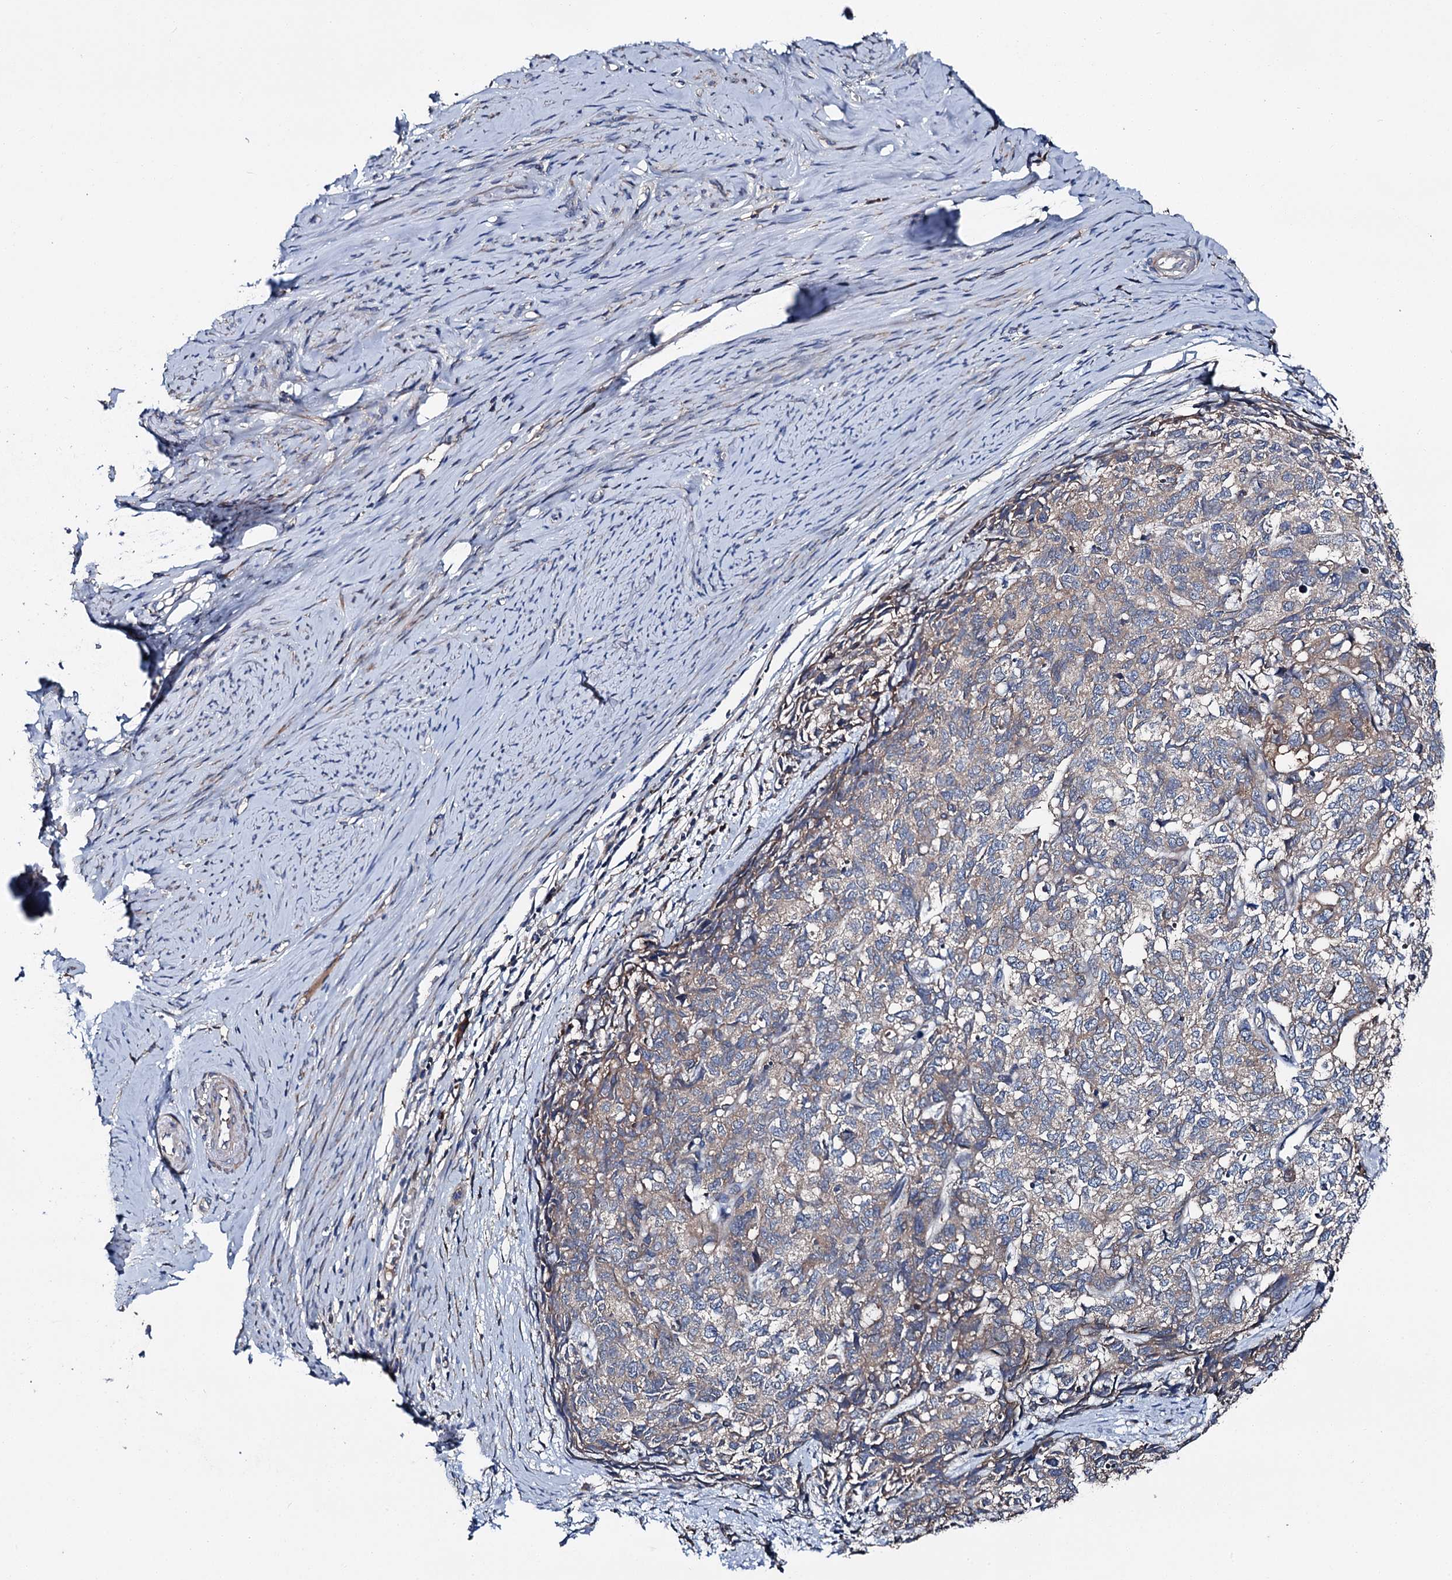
{"staining": {"intensity": "weak", "quantity": "<25%", "location": "cytoplasmic/membranous"}, "tissue": "cervical cancer", "cell_type": "Tumor cells", "image_type": "cancer", "snomed": [{"axis": "morphology", "description": "Squamous cell carcinoma, NOS"}, {"axis": "topography", "description": "Cervix"}], "caption": "This is an IHC photomicrograph of human cervical cancer. There is no positivity in tumor cells.", "gene": "SLC22A25", "patient": {"sex": "female", "age": 63}}